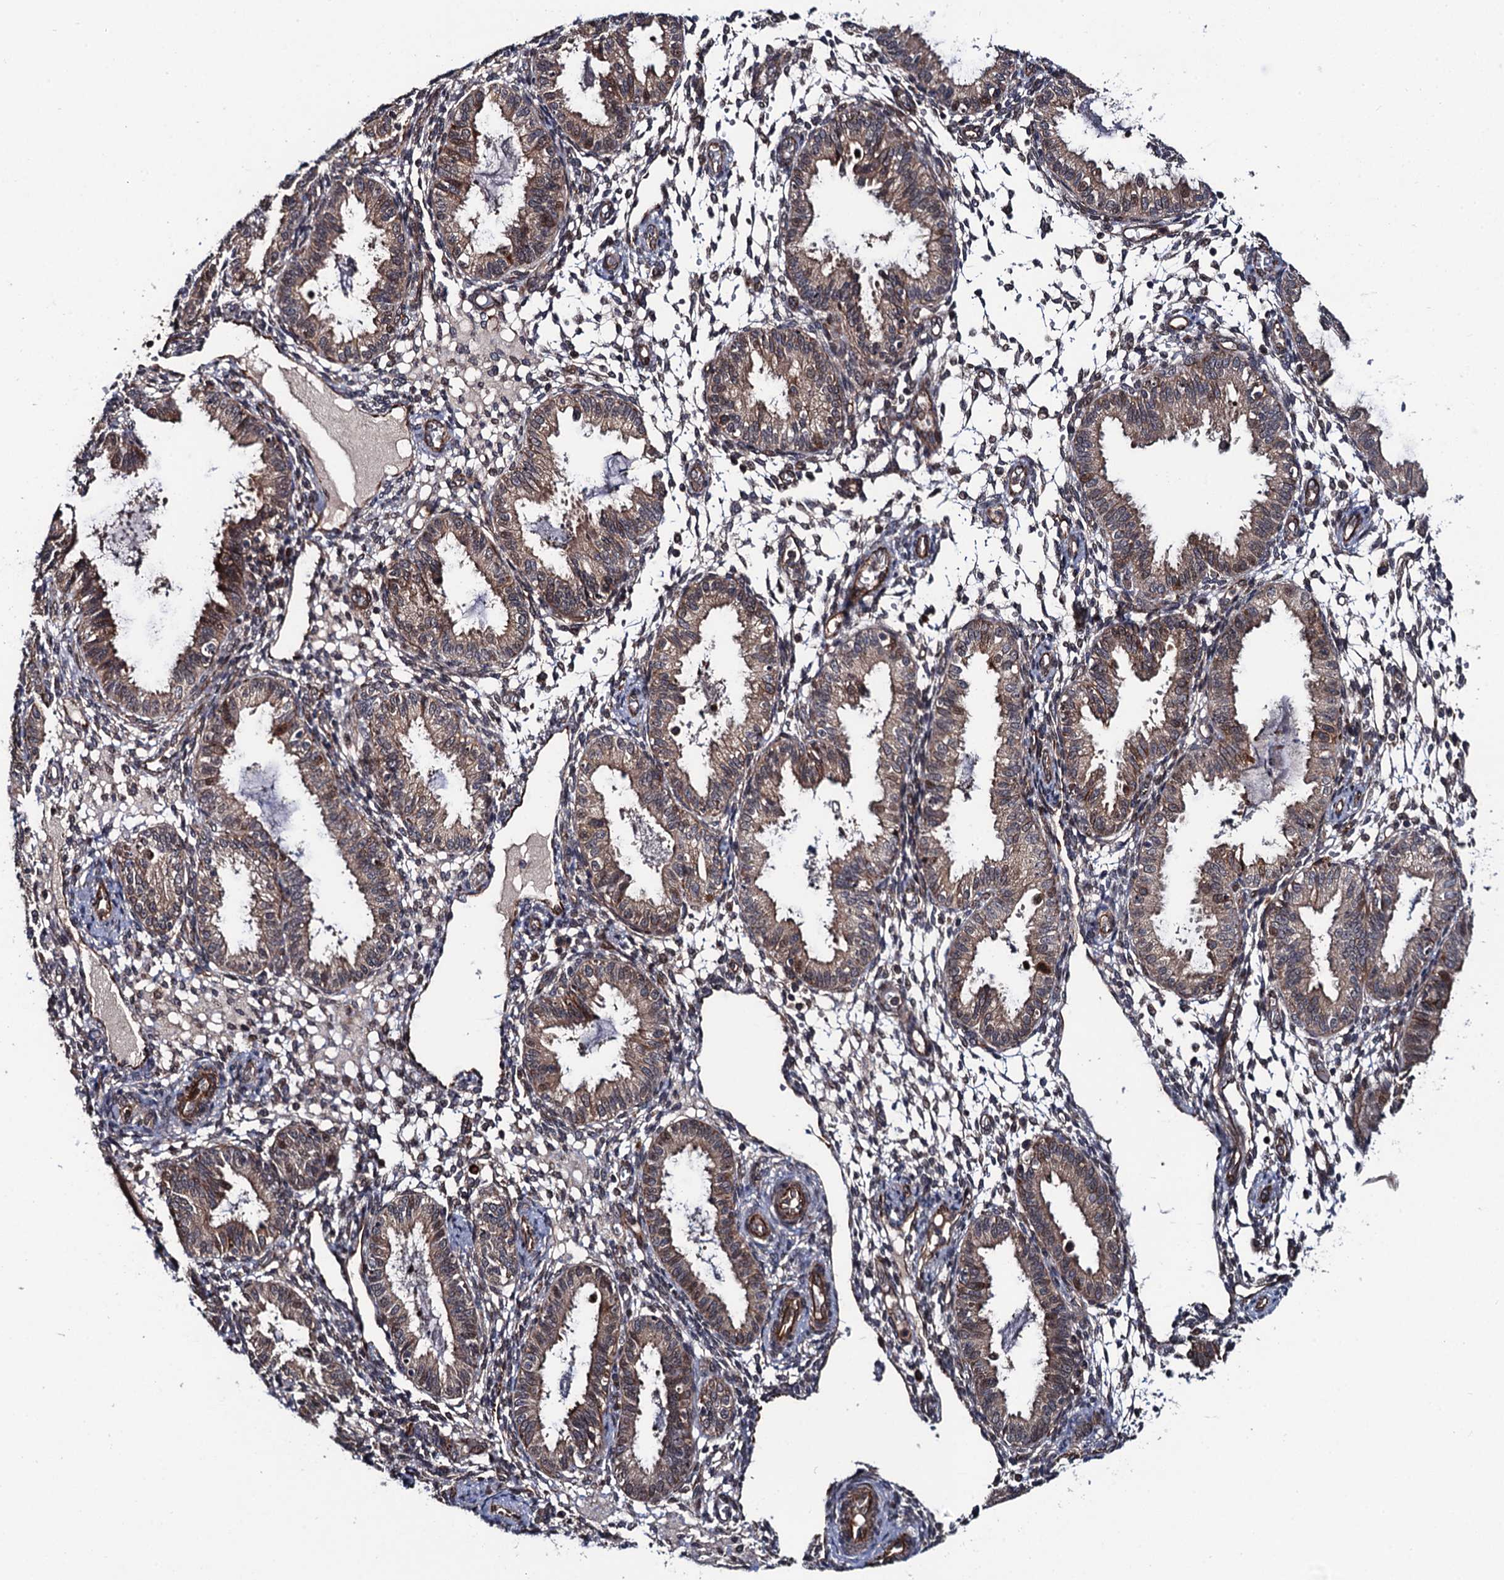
{"staining": {"intensity": "moderate", "quantity": "<25%", "location": "cytoplasmic/membranous,nuclear"}, "tissue": "endometrium", "cell_type": "Cells in endometrial stroma", "image_type": "normal", "snomed": [{"axis": "morphology", "description": "Normal tissue, NOS"}, {"axis": "topography", "description": "Endometrium"}], "caption": "High-magnification brightfield microscopy of normal endometrium stained with DAB (3,3'-diaminobenzidine) (brown) and counterstained with hematoxylin (blue). cells in endometrial stroma exhibit moderate cytoplasmic/membranous,nuclear positivity is present in about<25% of cells.", "gene": "FSIP1", "patient": {"sex": "female", "age": 33}}